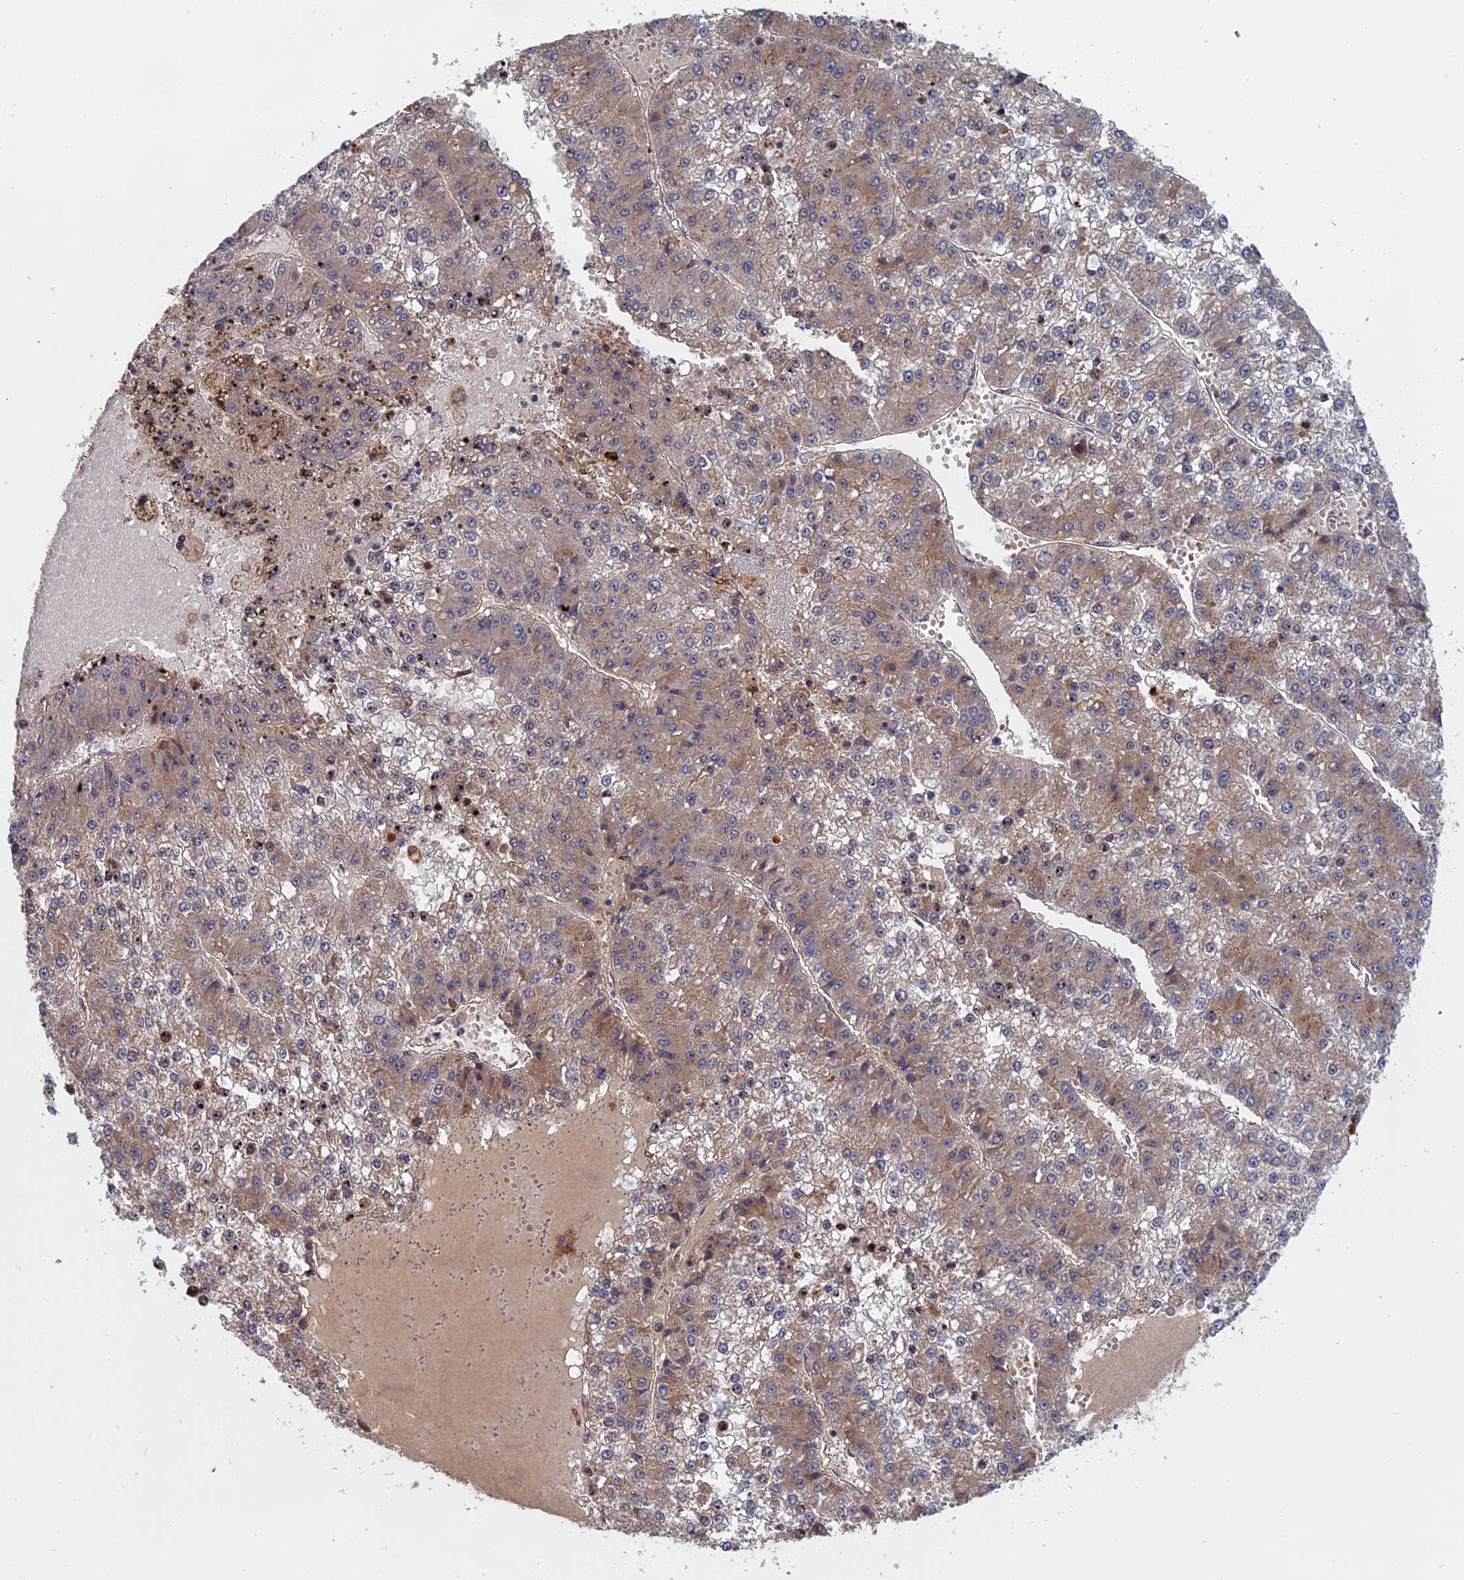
{"staining": {"intensity": "moderate", "quantity": ">75%", "location": "cytoplasmic/membranous"}, "tissue": "liver cancer", "cell_type": "Tumor cells", "image_type": "cancer", "snomed": [{"axis": "morphology", "description": "Carcinoma, Hepatocellular, NOS"}, {"axis": "topography", "description": "Liver"}], "caption": "This image displays hepatocellular carcinoma (liver) stained with immunohistochemistry to label a protein in brown. The cytoplasmic/membranous of tumor cells show moderate positivity for the protein. Nuclei are counter-stained blue.", "gene": "TRAPPC2L", "patient": {"sex": "female", "age": 73}}